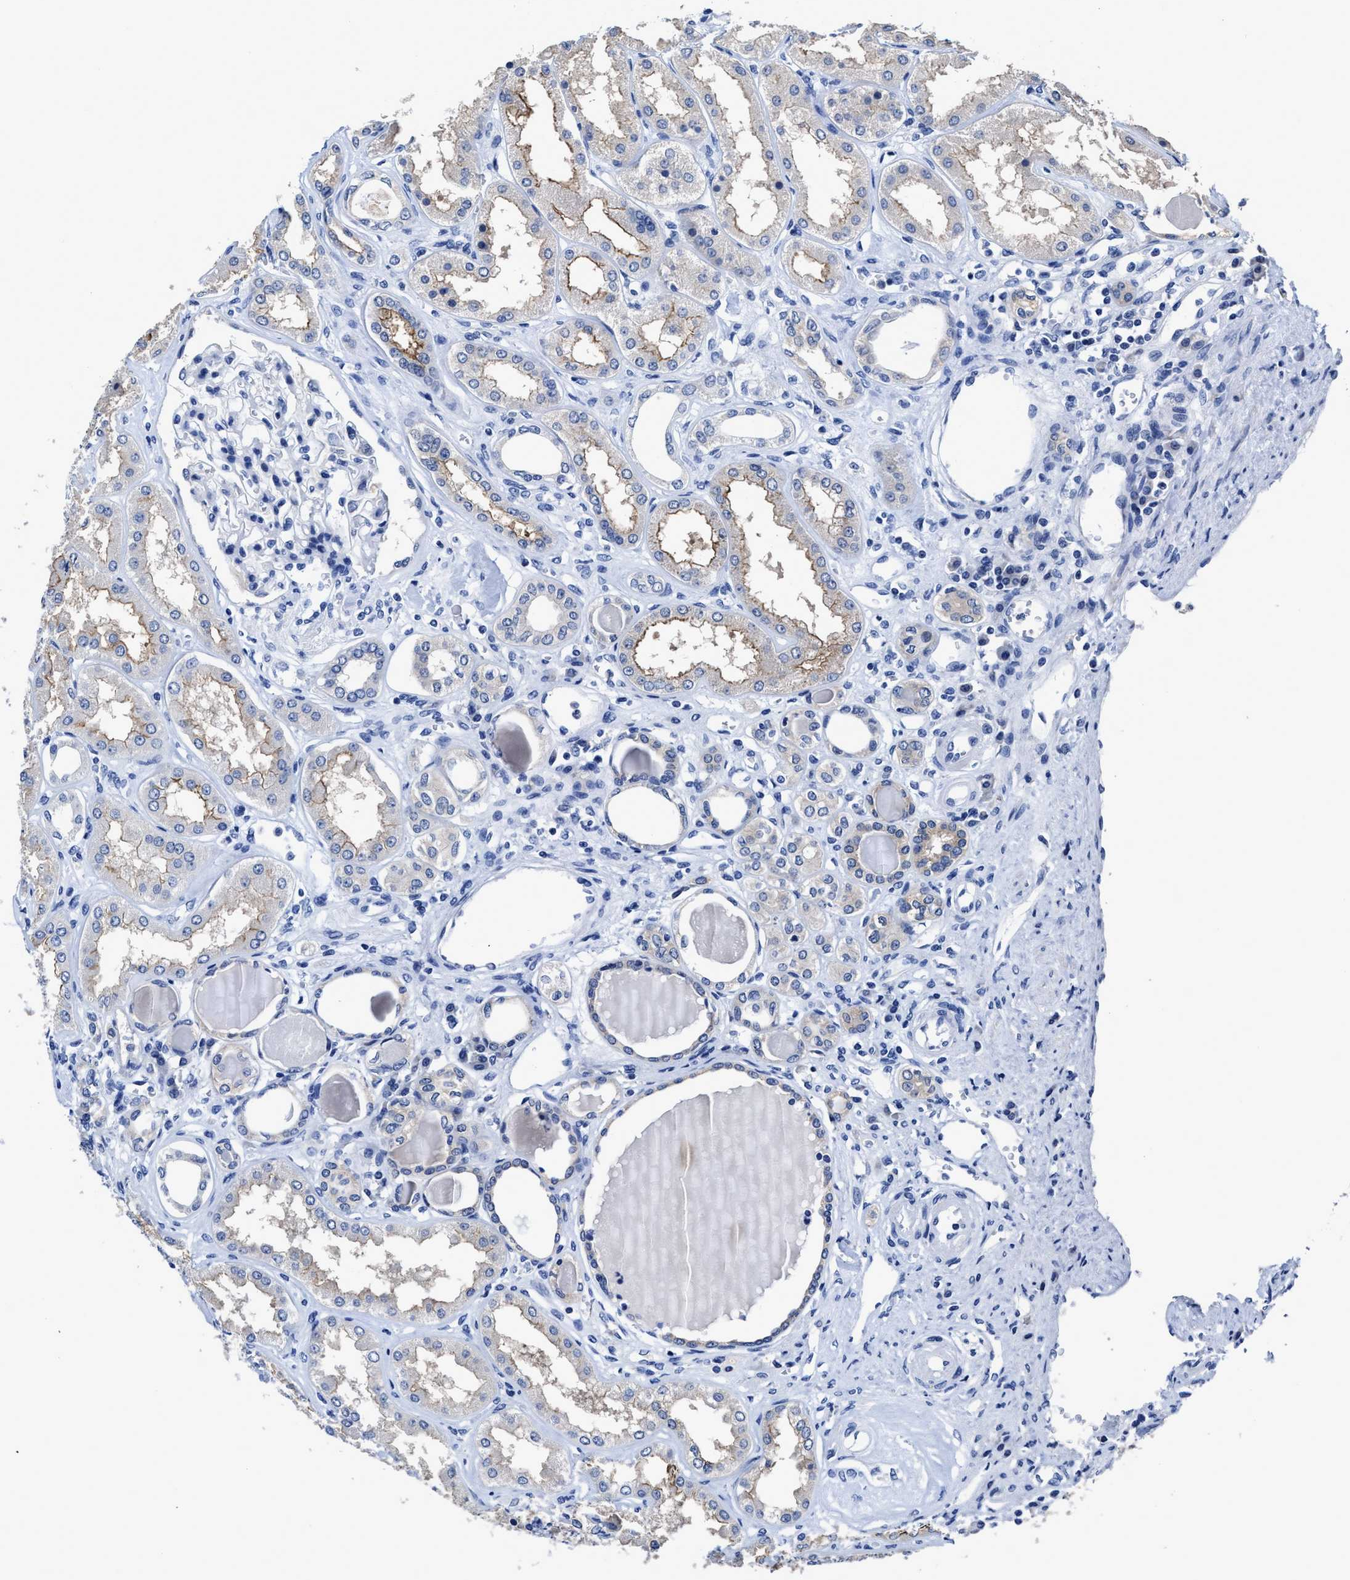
{"staining": {"intensity": "negative", "quantity": "none", "location": "none"}, "tissue": "kidney", "cell_type": "Cells in glomeruli", "image_type": "normal", "snomed": [{"axis": "morphology", "description": "Normal tissue, NOS"}, {"axis": "topography", "description": "Kidney"}], "caption": "A photomicrograph of human kidney is negative for staining in cells in glomeruli. (Brightfield microscopy of DAB immunohistochemistry (IHC) at high magnification).", "gene": "HOOK1", "patient": {"sex": "female", "age": 56}}